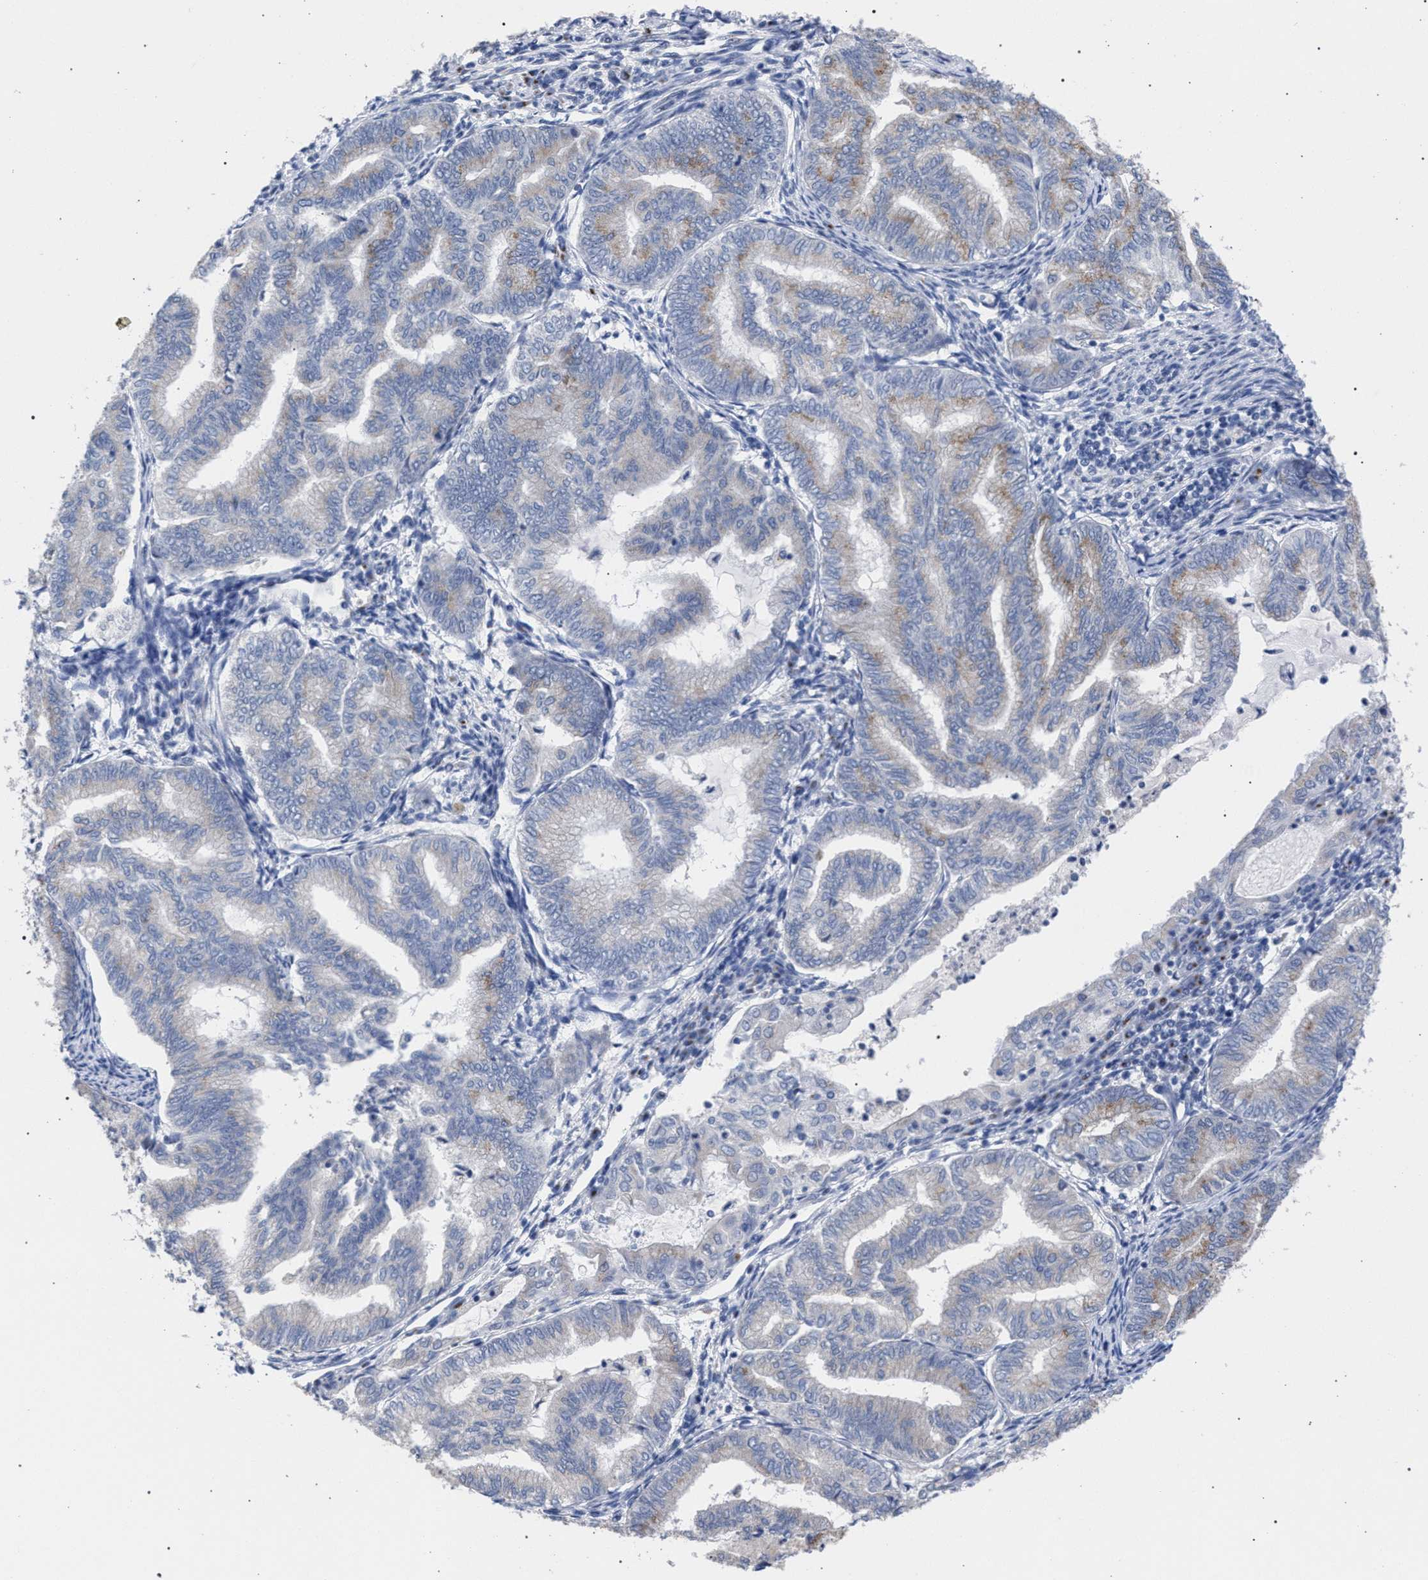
{"staining": {"intensity": "weak", "quantity": "25%-75%", "location": "cytoplasmic/membranous"}, "tissue": "endometrial cancer", "cell_type": "Tumor cells", "image_type": "cancer", "snomed": [{"axis": "morphology", "description": "Adenocarcinoma, NOS"}, {"axis": "topography", "description": "Endometrium"}], "caption": "IHC staining of endometrial adenocarcinoma, which demonstrates low levels of weak cytoplasmic/membranous staining in about 25%-75% of tumor cells indicating weak cytoplasmic/membranous protein staining. The staining was performed using DAB (3,3'-diaminobenzidine) (brown) for protein detection and nuclei were counterstained in hematoxylin (blue).", "gene": "GOLGA2", "patient": {"sex": "female", "age": 79}}